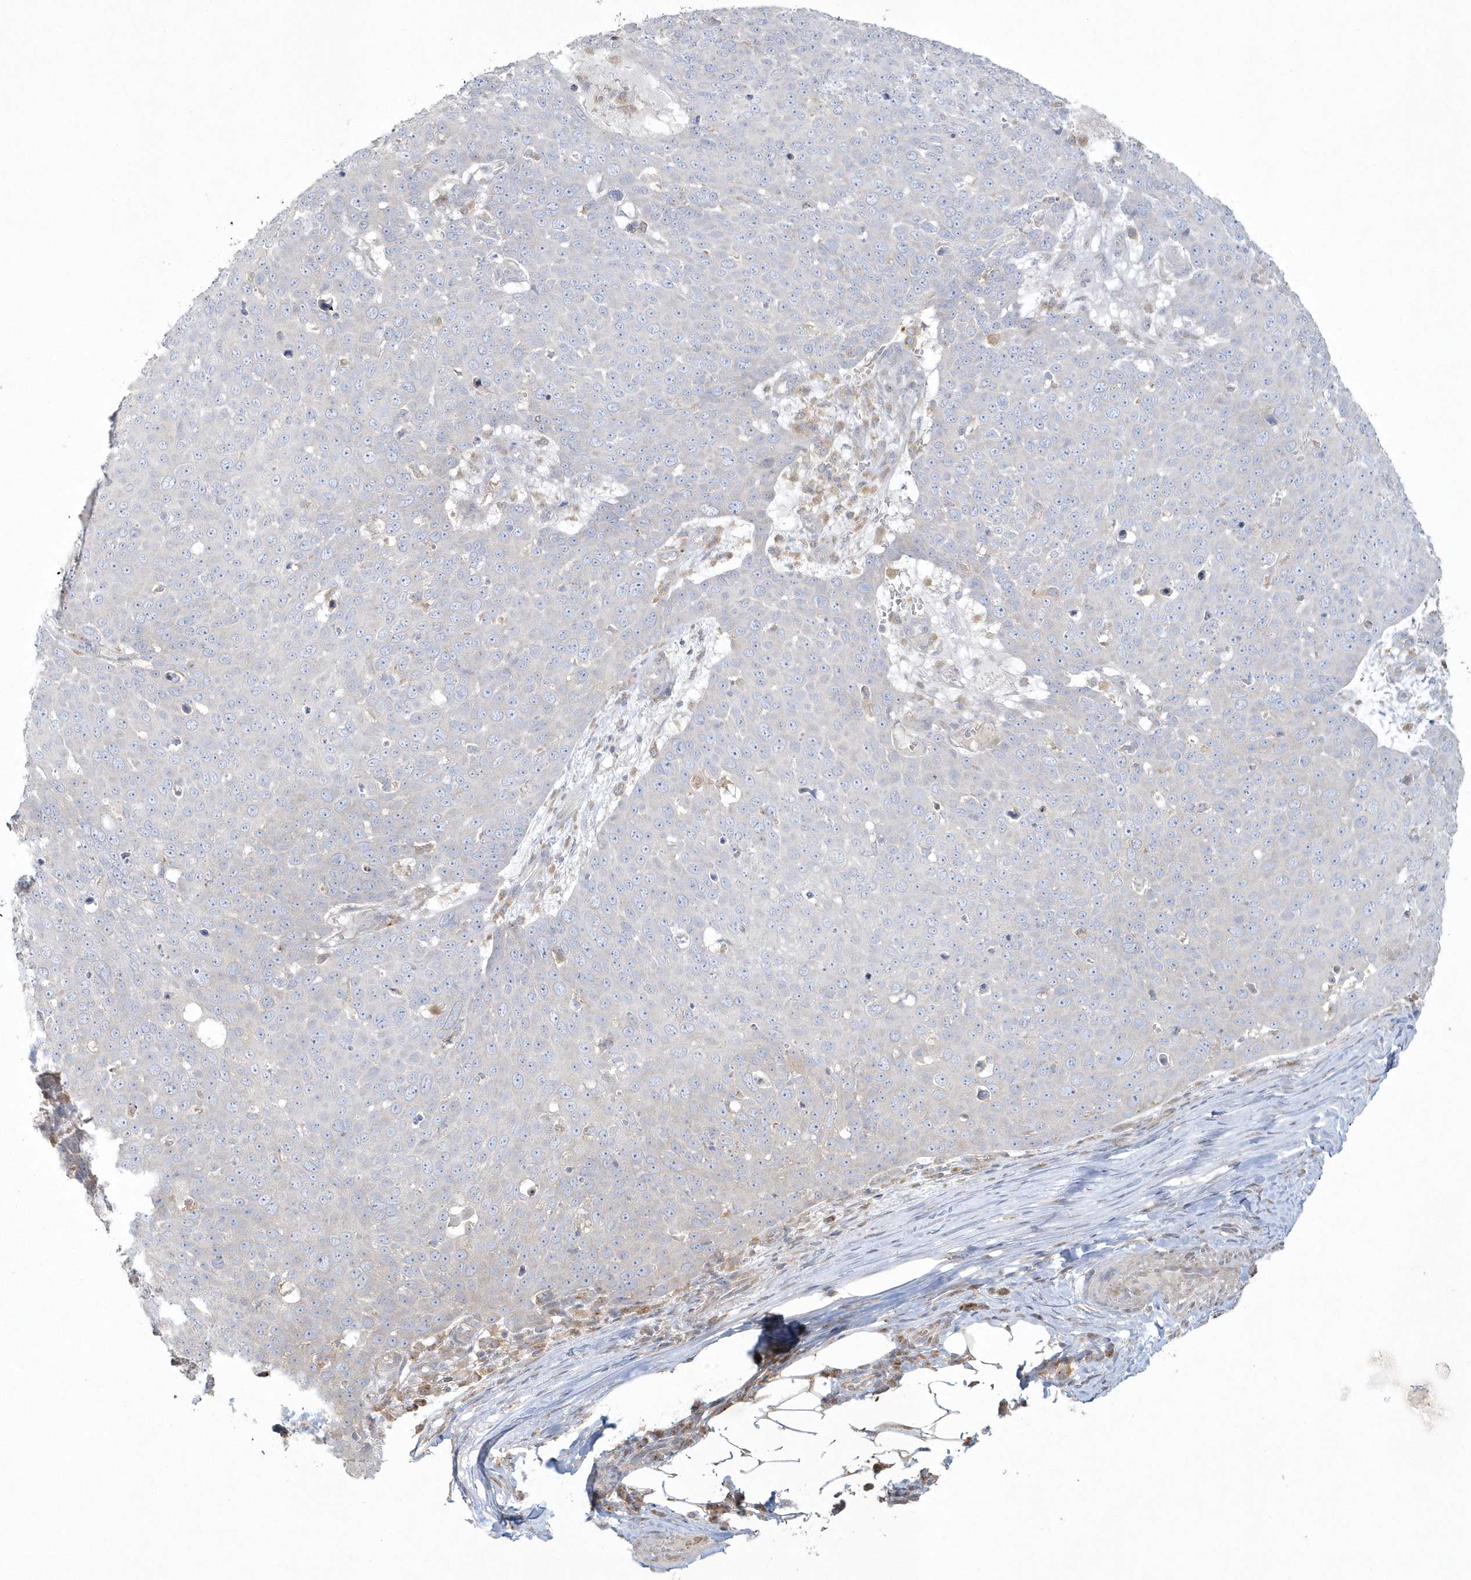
{"staining": {"intensity": "negative", "quantity": "none", "location": "none"}, "tissue": "skin cancer", "cell_type": "Tumor cells", "image_type": "cancer", "snomed": [{"axis": "morphology", "description": "Squamous cell carcinoma, NOS"}, {"axis": "topography", "description": "Skin"}], "caption": "Tumor cells are negative for brown protein staining in skin cancer (squamous cell carcinoma).", "gene": "BLTP3A", "patient": {"sex": "male", "age": 71}}